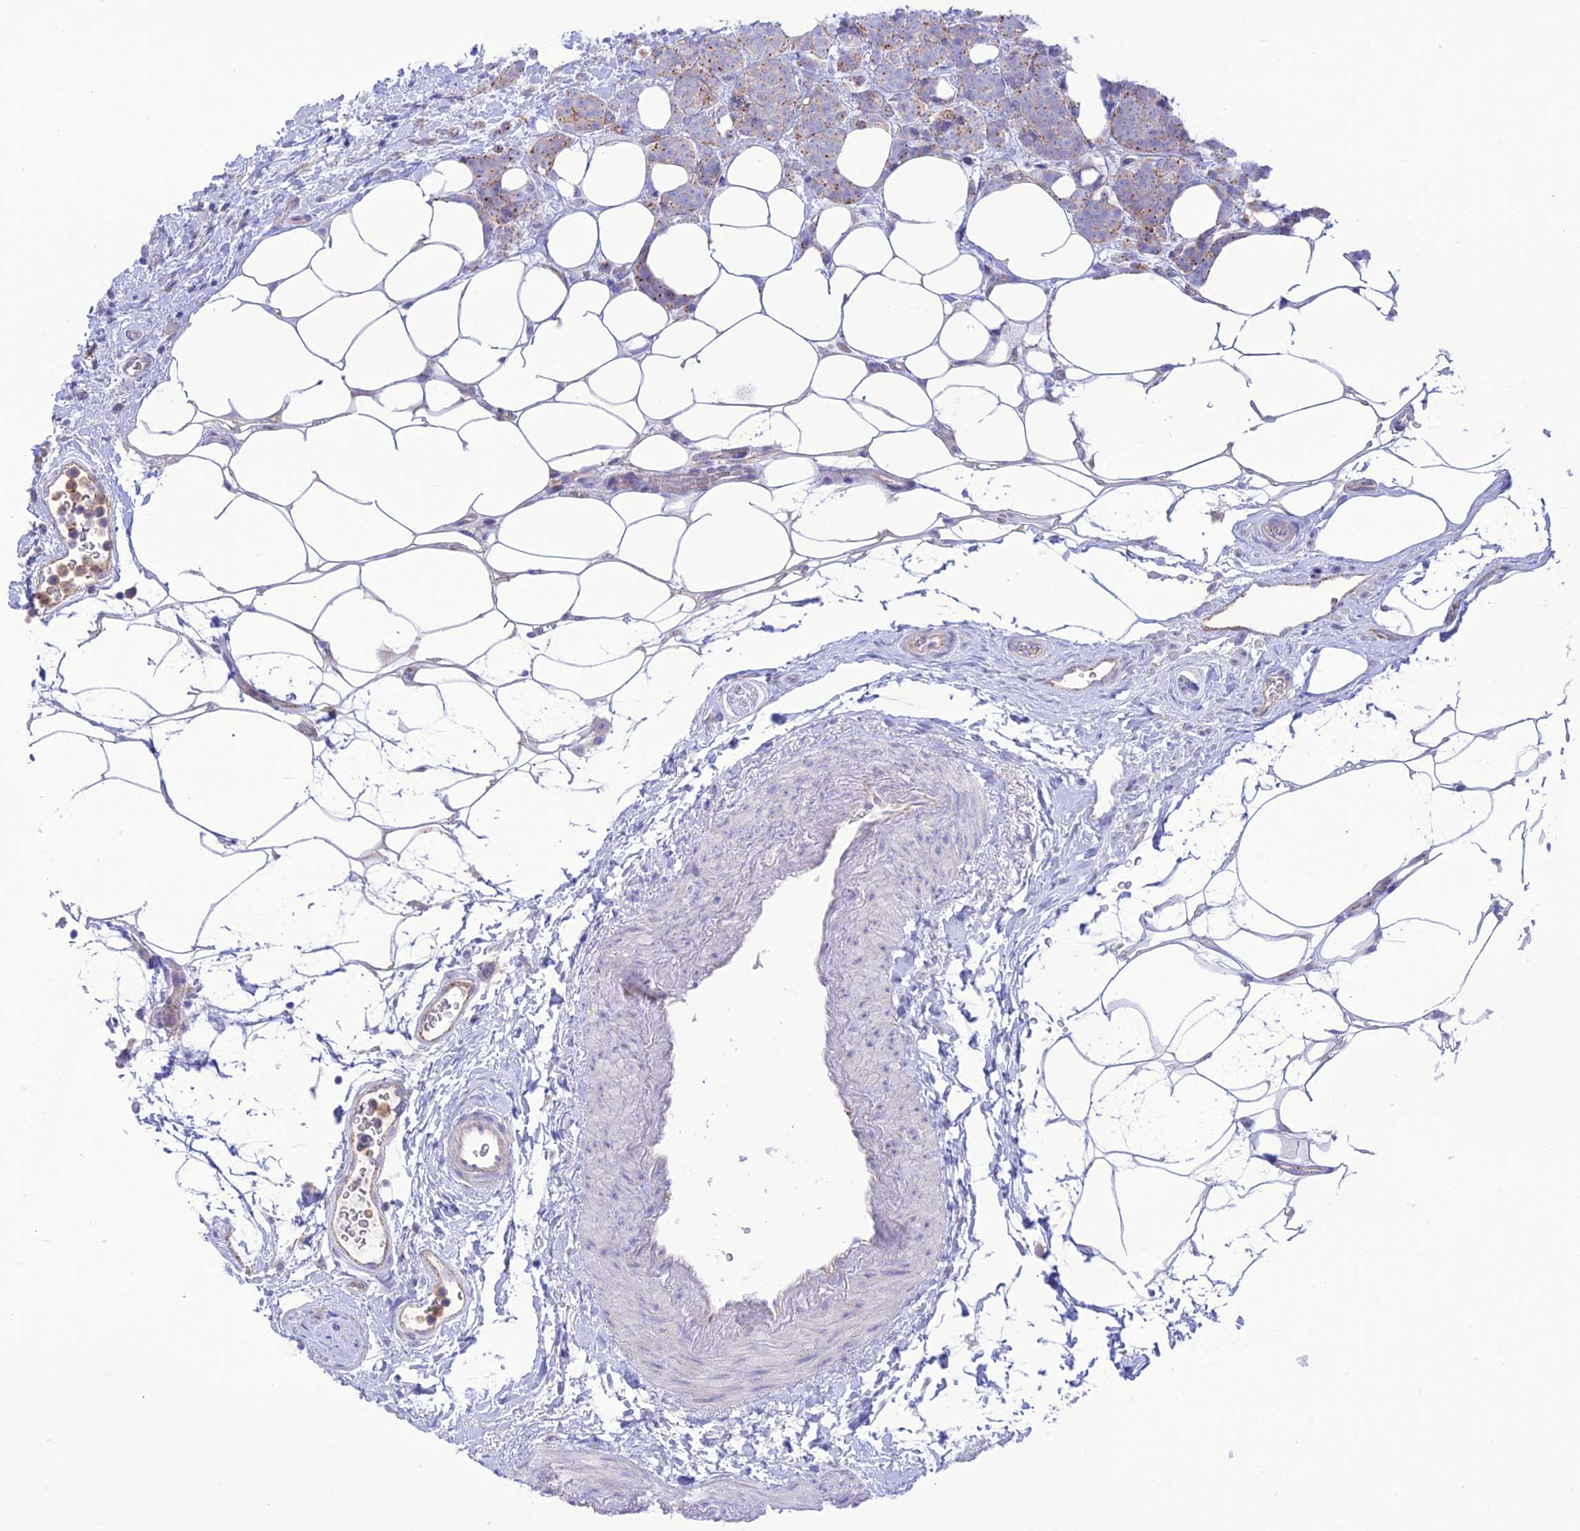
{"staining": {"intensity": "moderate", "quantity": "<25%", "location": "cytoplasmic/membranous"}, "tissue": "breast cancer", "cell_type": "Tumor cells", "image_type": "cancer", "snomed": [{"axis": "morphology", "description": "Lobular carcinoma"}, {"axis": "topography", "description": "Breast"}], "caption": "Protein staining demonstrates moderate cytoplasmic/membranous expression in approximately <25% of tumor cells in breast lobular carcinoma.", "gene": "CHSY3", "patient": {"sex": "female", "age": 58}}